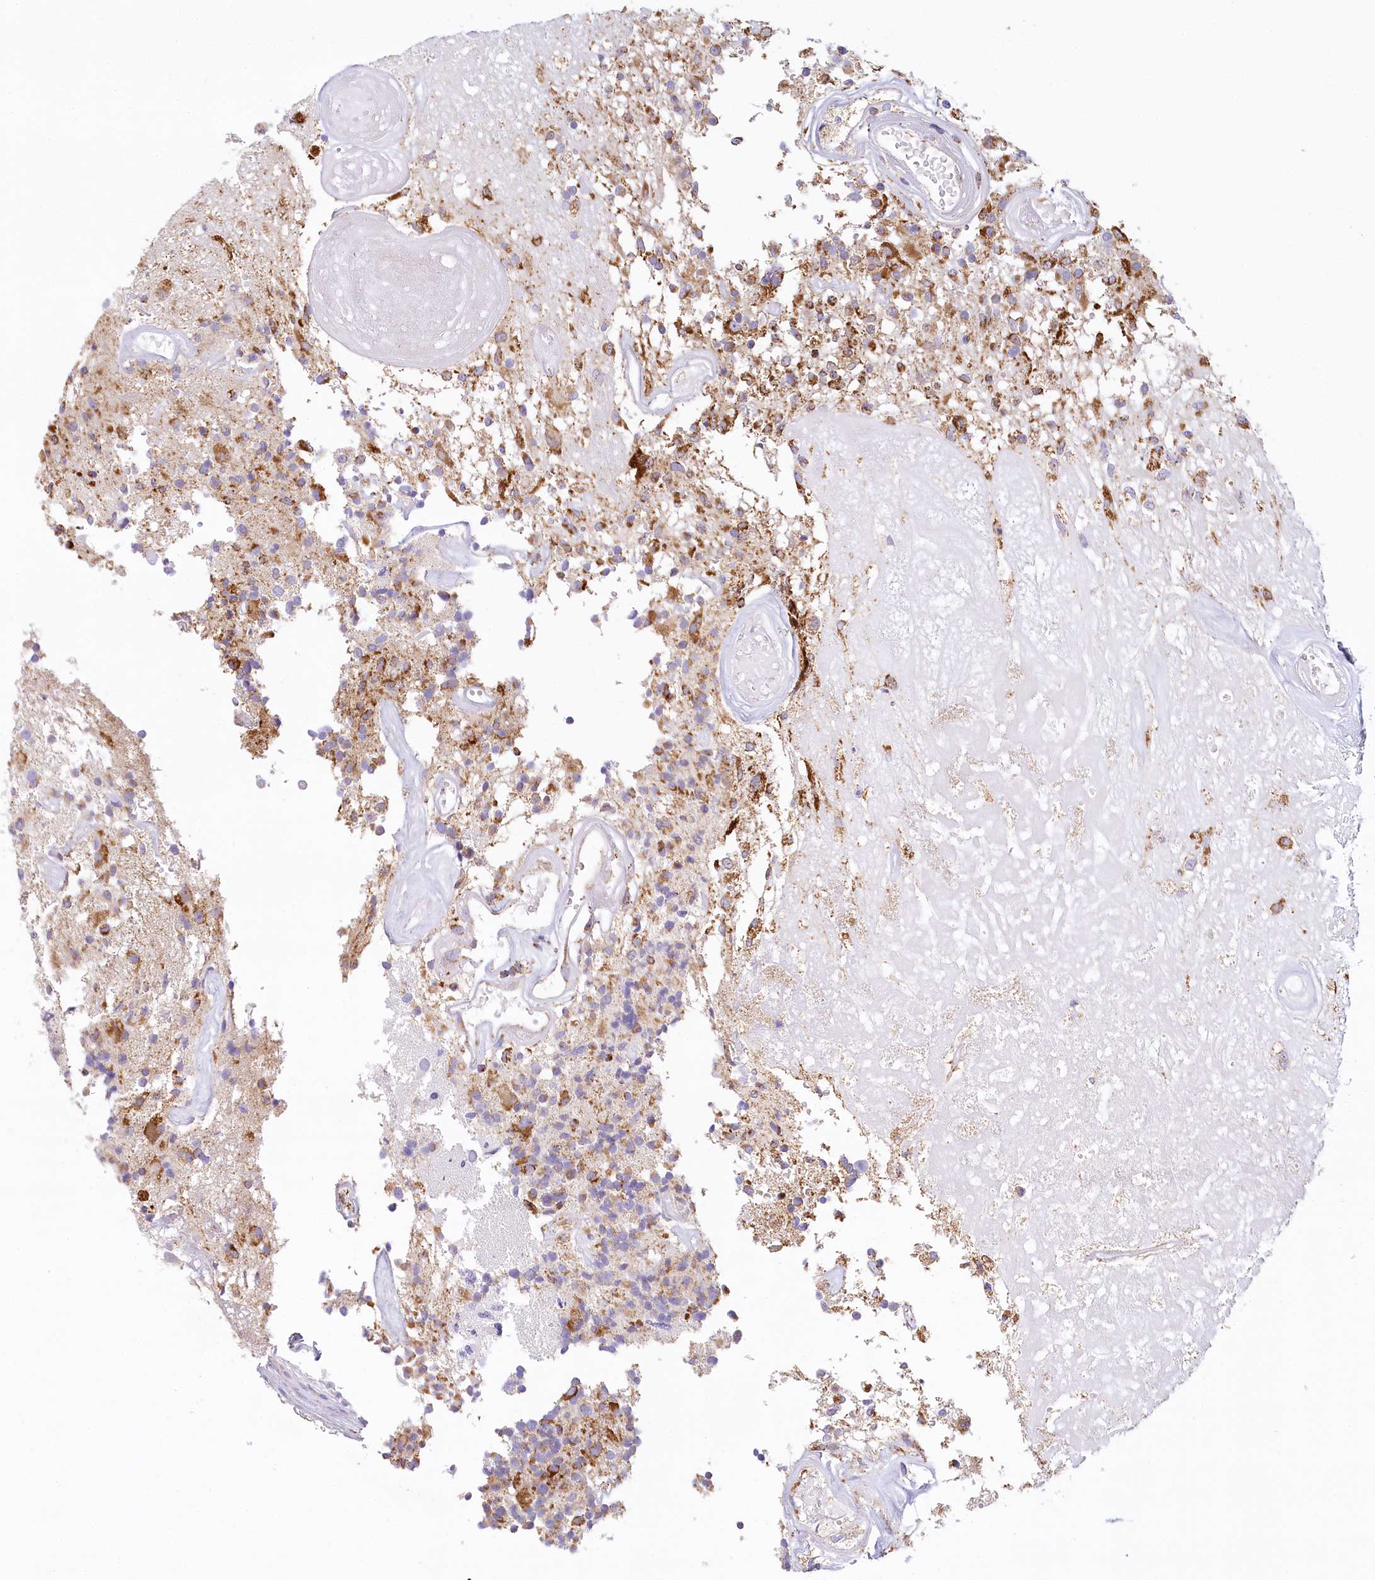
{"staining": {"intensity": "moderate", "quantity": "25%-75%", "location": "cytoplasmic/membranous"}, "tissue": "glioma", "cell_type": "Tumor cells", "image_type": "cancer", "snomed": [{"axis": "morphology", "description": "Glioma, malignant, High grade"}, {"axis": "morphology", "description": "Glioblastoma, NOS"}, {"axis": "topography", "description": "Brain"}], "caption": "Protein staining of glioma tissue shows moderate cytoplasmic/membranous positivity in approximately 25%-75% of tumor cells.", "gene": "LSS", "patient": {"sex": "male", "age": 60}}